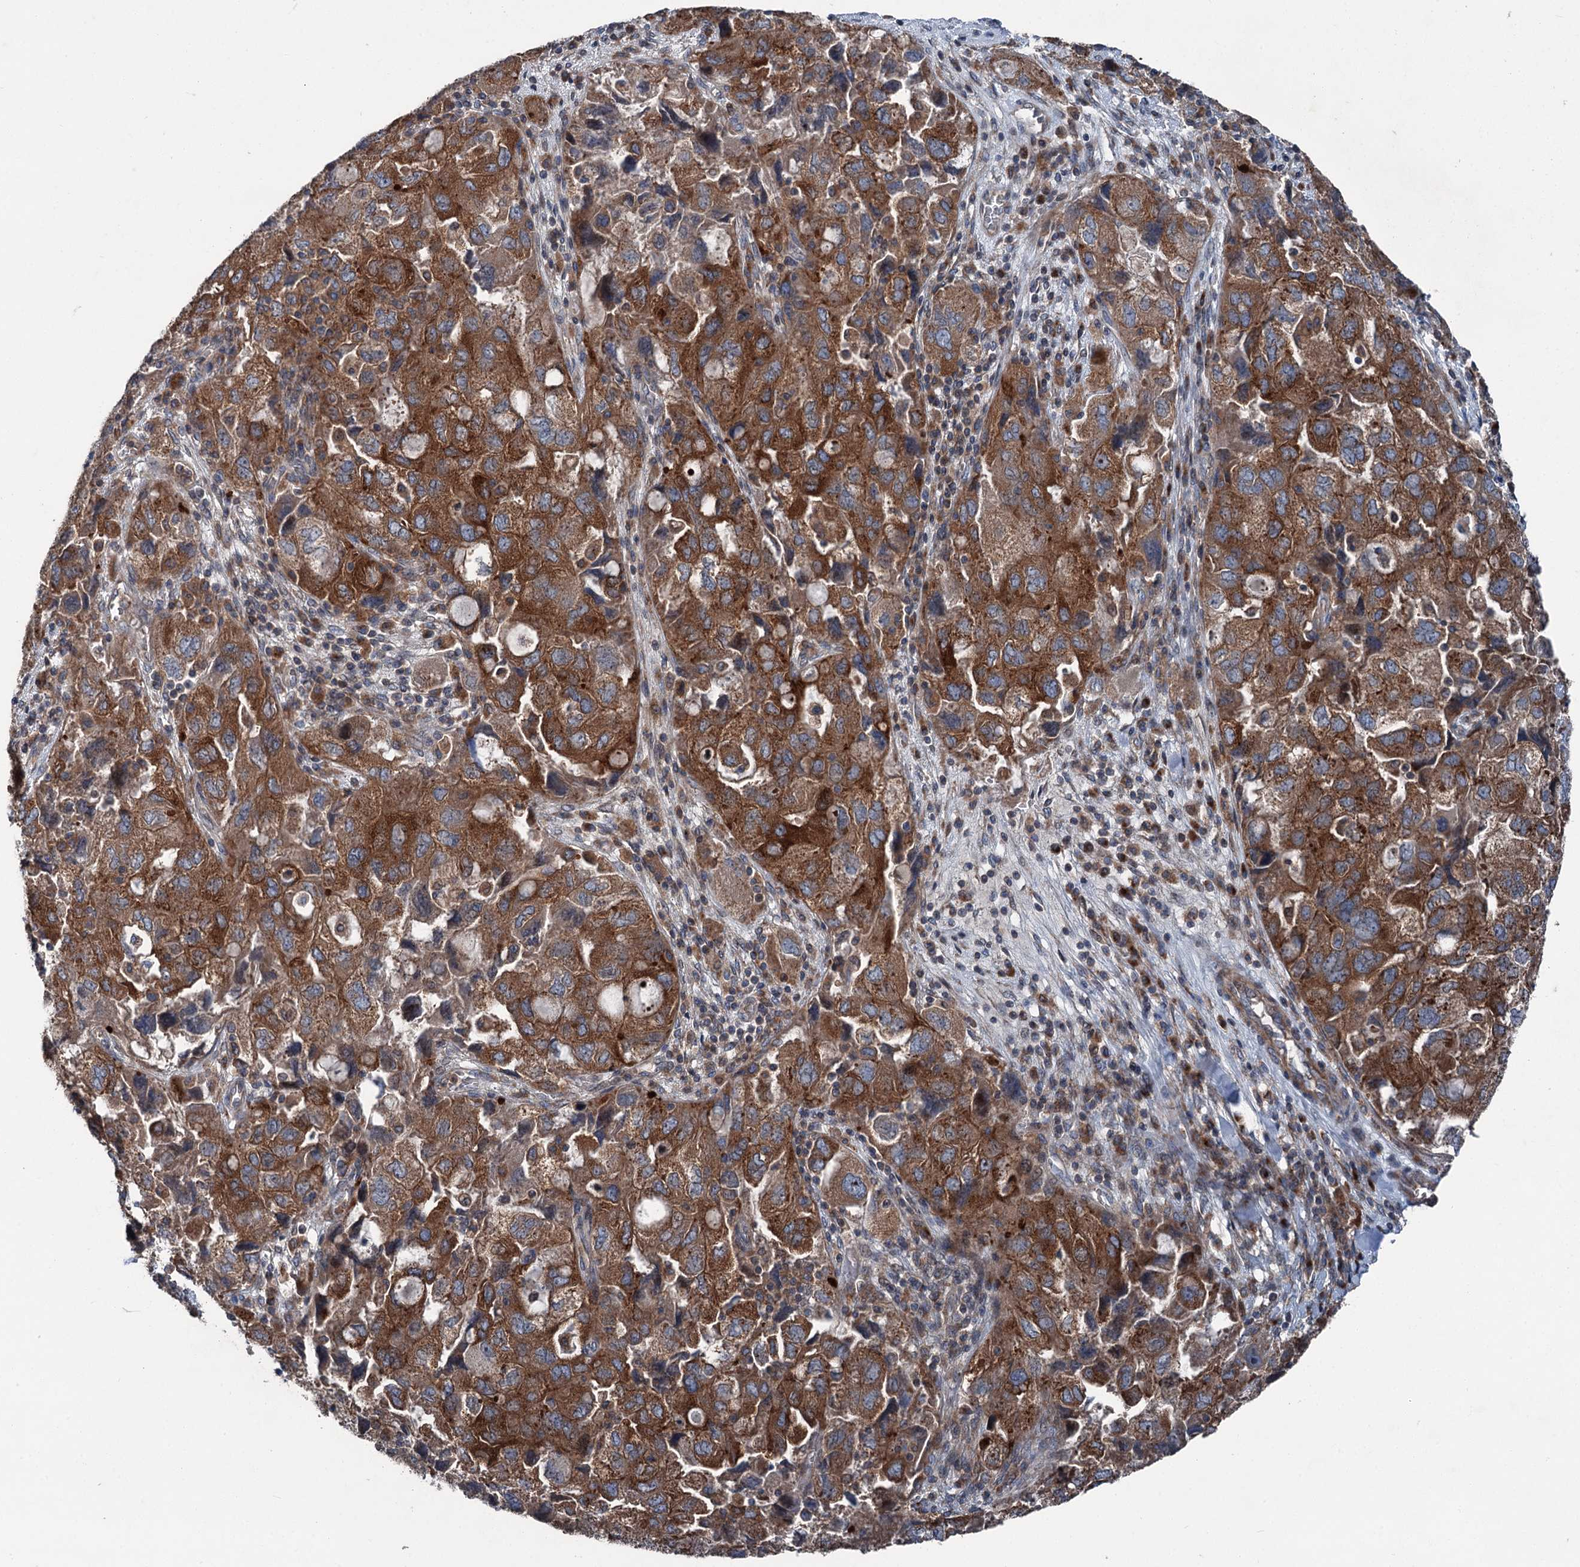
{"staining": {"intensity": "strong", "quantity": ">75%", "location": "cytoplasmic/membranous"}, "tissue": "ovarian cancer", "cell_type": "Tumor cells", "image_type": "cancer", "snomed": [{"axis": "morphology", "description": "Carcinoma, NOS"}, {"axis": "morphology", "description": "Cystadenocarcinoma, serous, NOS"}, {"axis": "topography", "description": "Ovary"}], "caption": "The histopathology image demonstrates immunohistochemical staining of ovarian cancer. There is strong cytoplasmic/membranous staining is identified in approximately >75% of tumor cells. (brown staining indicates protein expression, while blue staining denotes nuclei).", "gene": "RUFY1", "patient": {"sex": "female", "age": 69}}